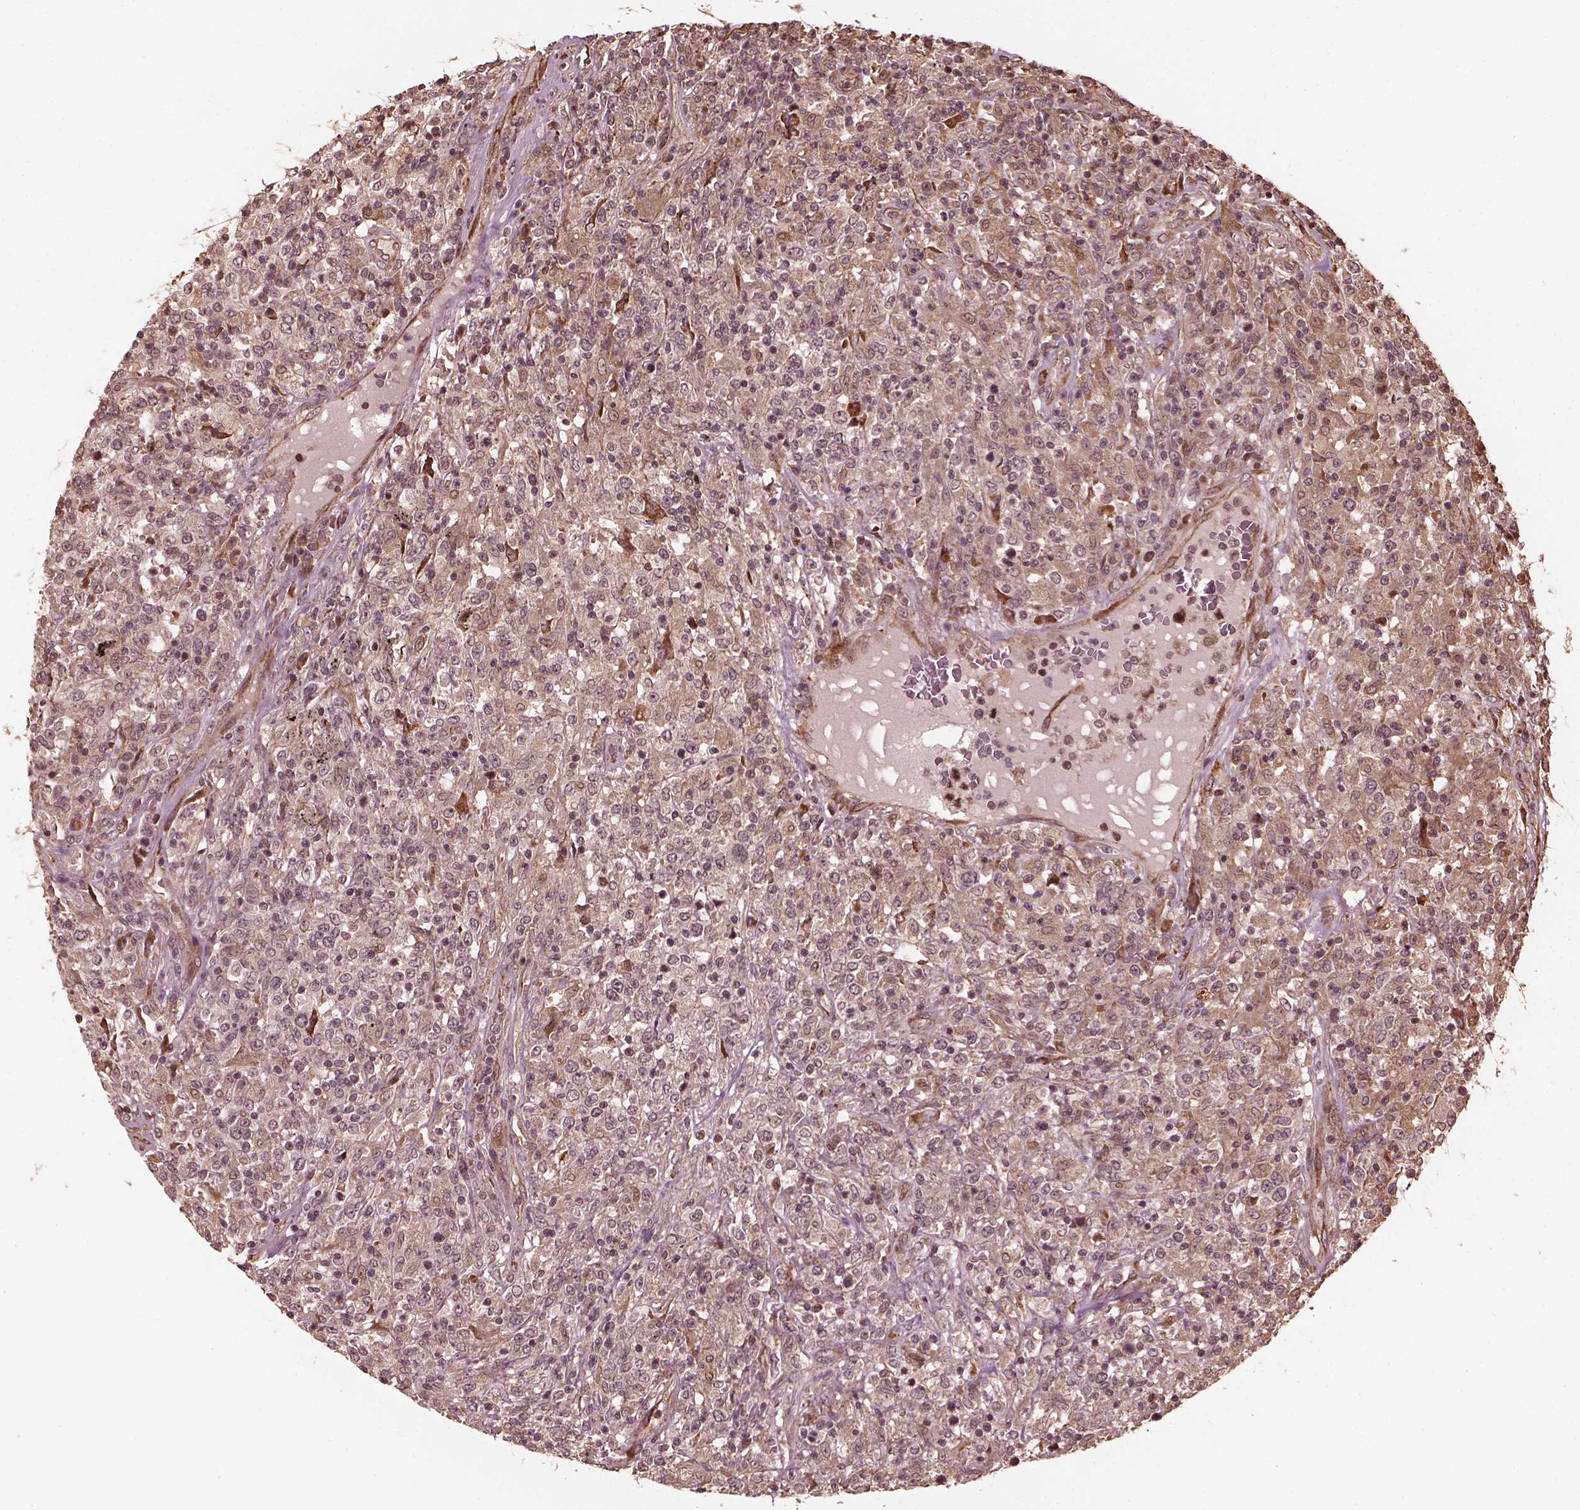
{"staining": {"intensity": "weak", "quantity": ">75%", "location": "cytoplasmic/membranous"}, "tissue": "lymphoma", "cell_type": "Tumor cells", "image_type": "cancer", "snomed": [{"axis": "morphology", "description": "Malignant lymphoma, non-Hodgkin's type, High grade"}, {"axis": "topography", "description": "Lung"}], "caption": "High-grade malignant lymphoma, non-Hodgkin's type stained with a brown dye exhibits weak cytoplasmic/membranous positive positivity in approximately >75% of tumor cells.", "gene": "ZNF292", "patient": {"sex": "male", "age": 79}}